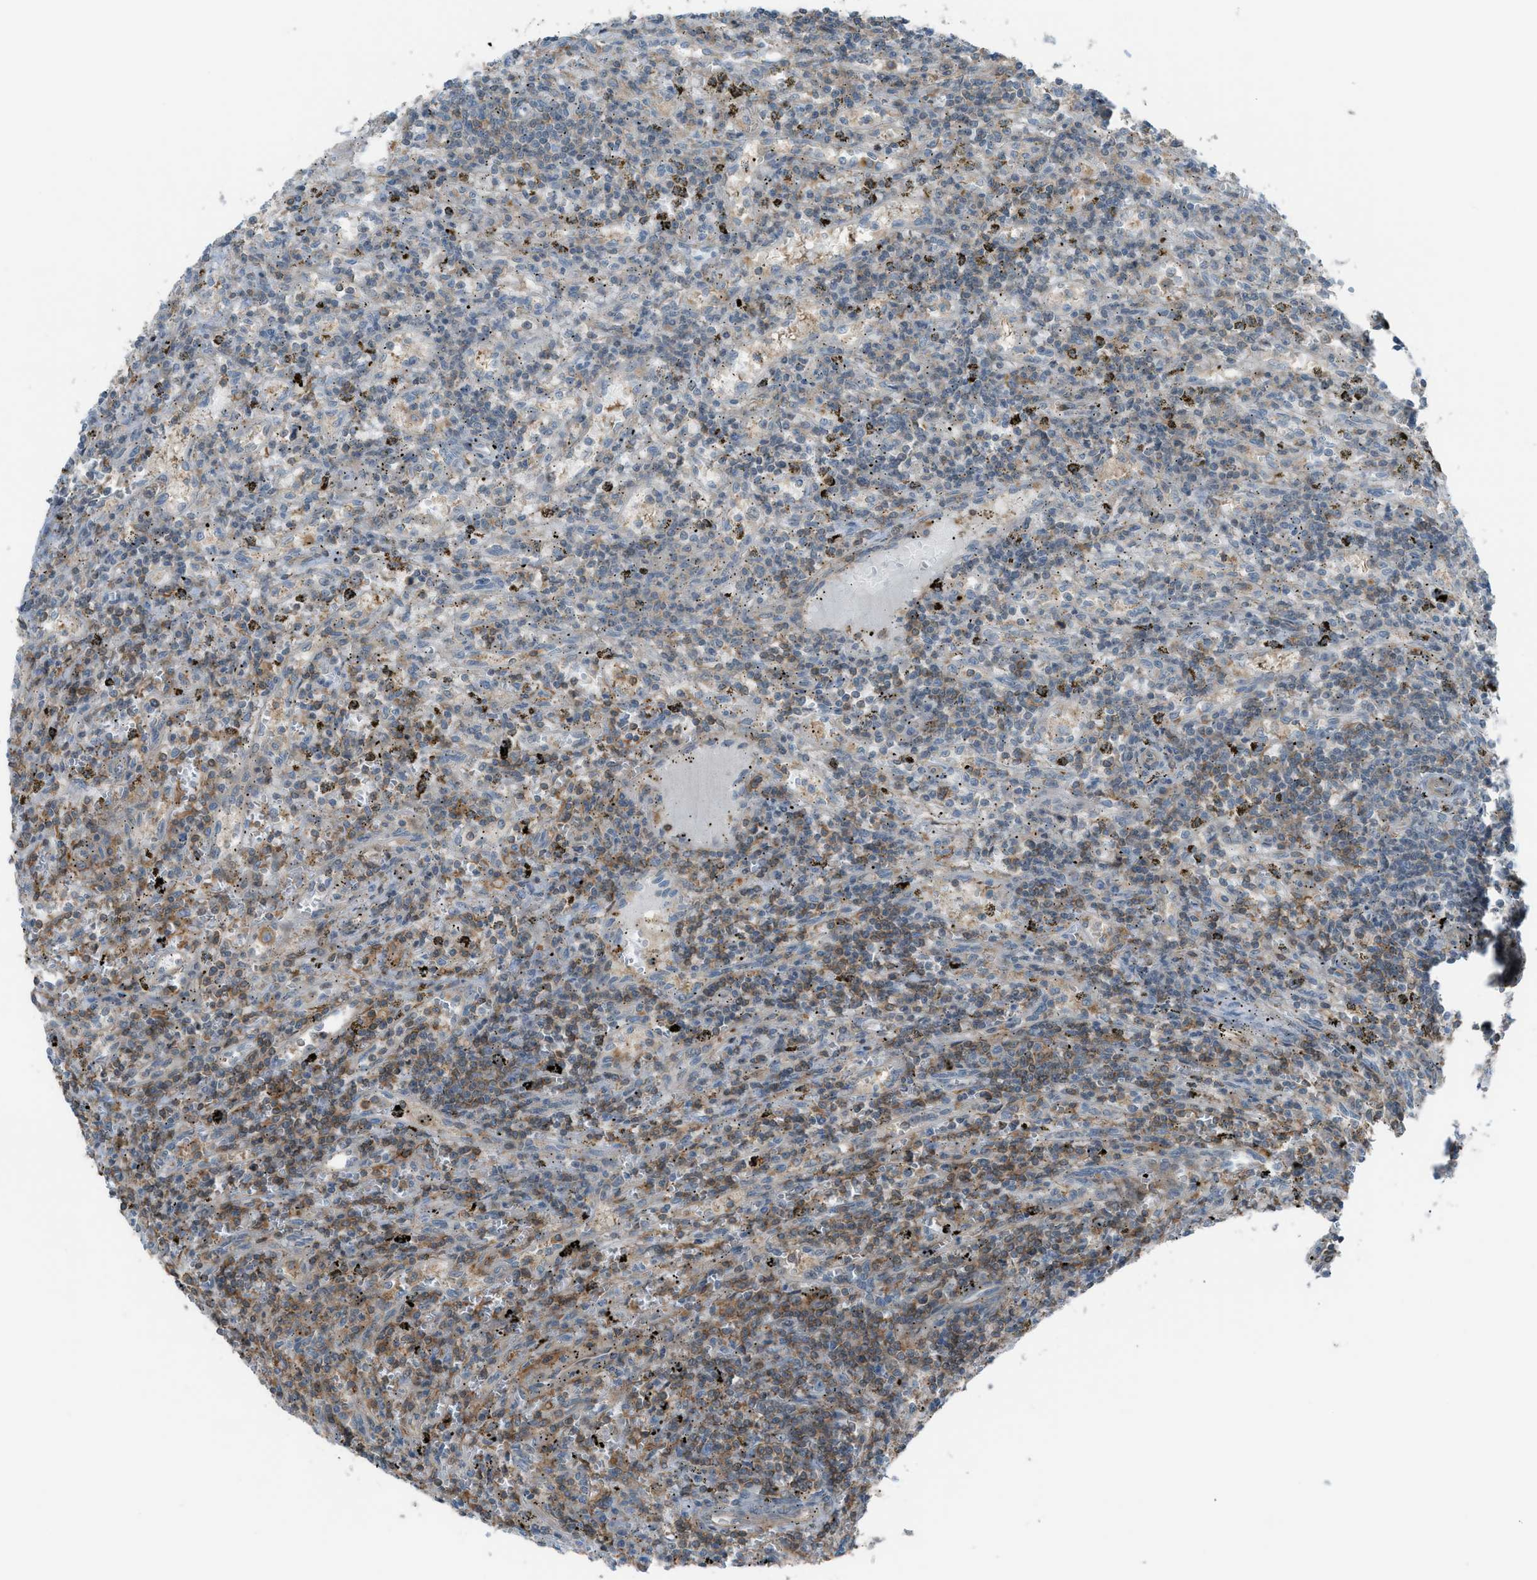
{"staining": {"intensity": "moderate", "quantity": "25%-75%", "location": "cytoplasmic/membranous"}, "tissue": "lymphoma", "cell_type": "Tumor cells", "image_type": "cancer", "snomed": [{"axis": "morphology", "description": "Malignant lymphoma, non-Hodgkin's type, Low grade"}, {"axis": "topography", "description": "Spleen"}], "caption": "Lymphoma was stained to show a protein in brown. There is medium levels of moderate cytoplasmic/membranous expression in about 25%-75% of tumor cells.", "gene": "DYRK1A", "patient": {"sex": "male", "age": 76}}